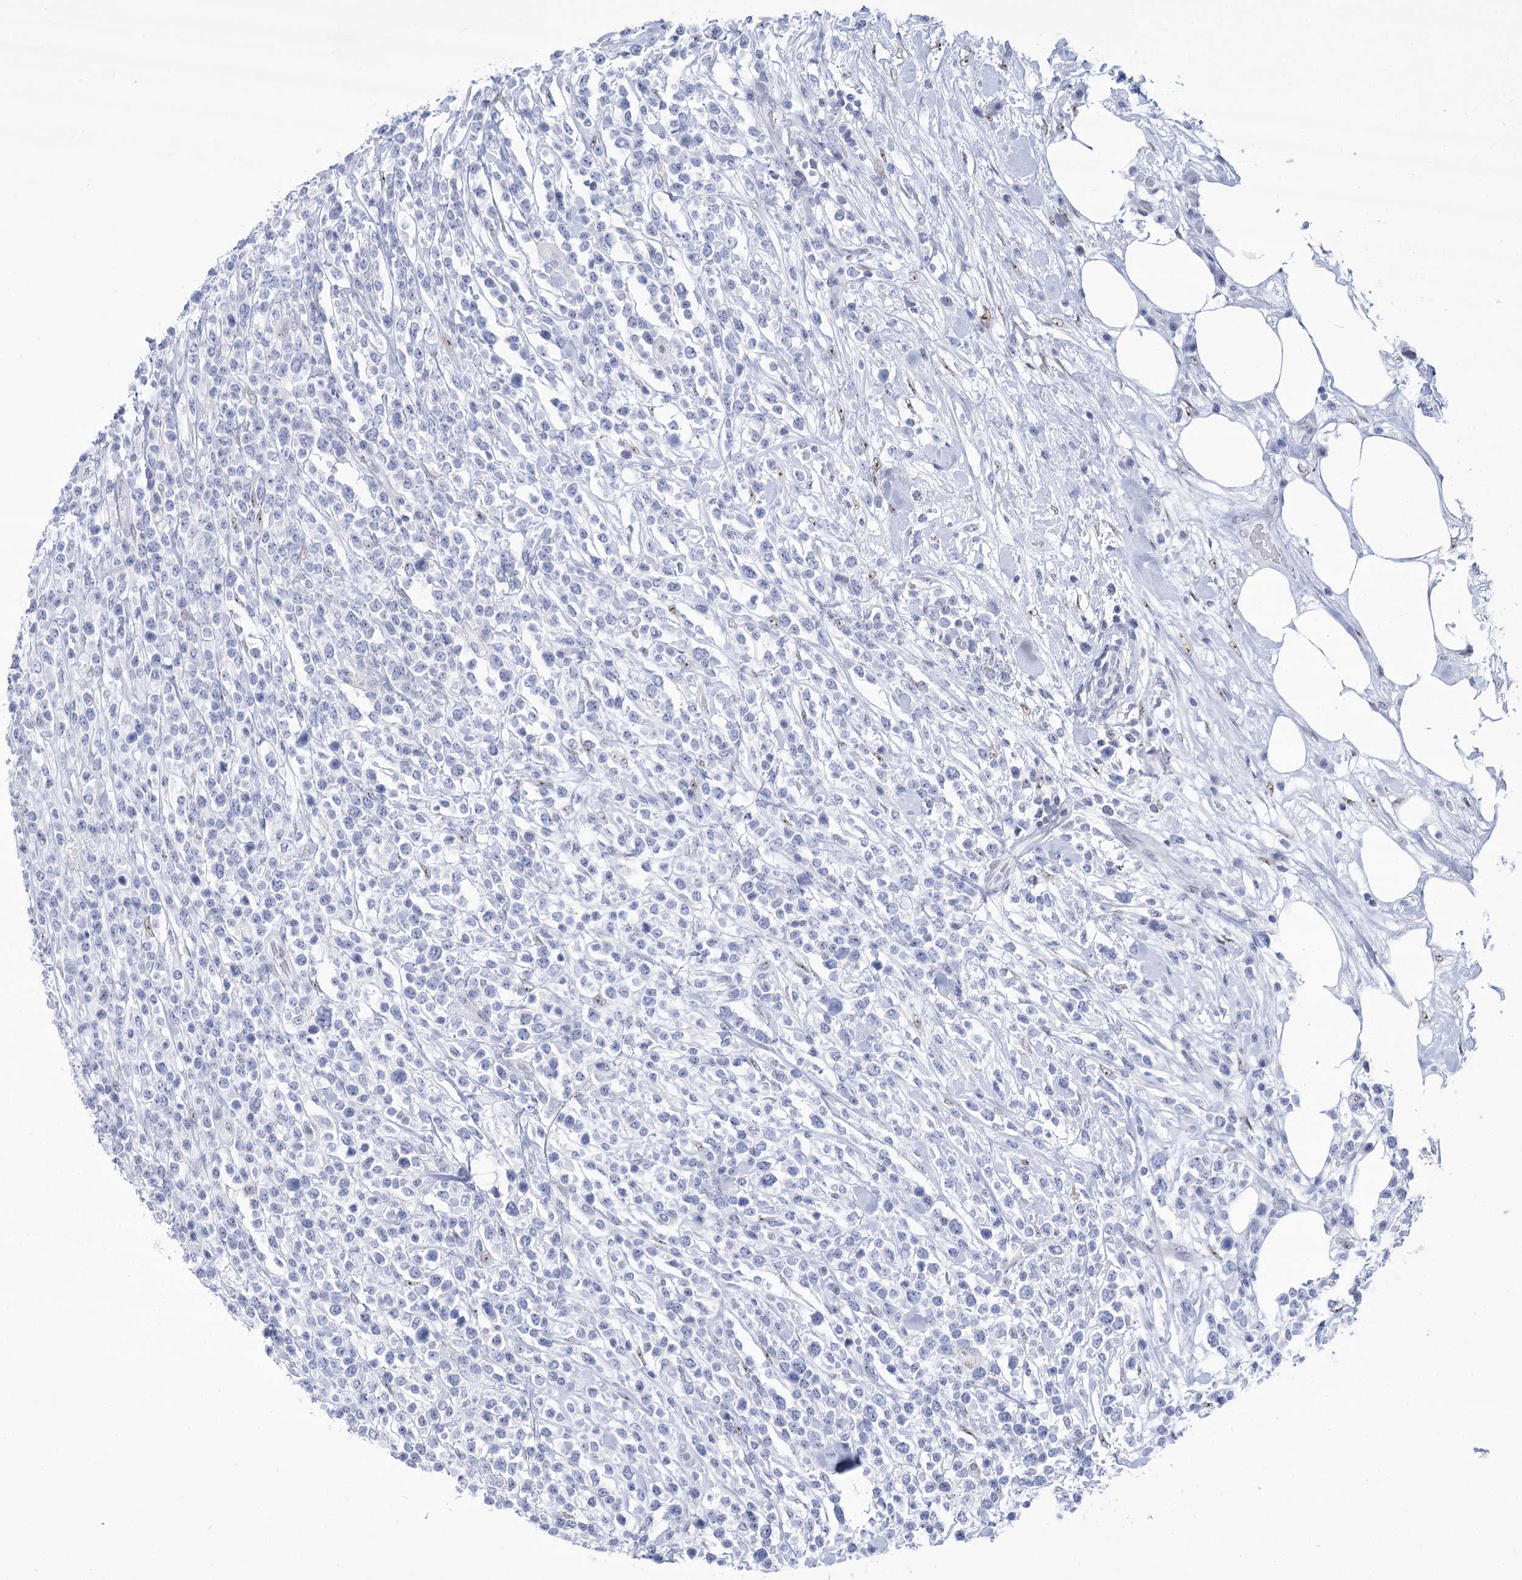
{"staining": {"intensity": "negative", "quantity": "none", "location": "none"}, "tissue": "lymphoma", "cell_type": "Tumor cells", "image_type": "cancer", "snomed": [{"axis": "morphology", "description": "Malignant lymphoma, non-Hodgkin's type, High grade"}, {"axis": "topography", "description": "Colon"}], "caption": "Immunohistochemistry image of neoplastic tissue: human malignant lymphoma, non-Hodgkin's type (high-grade) stained with DAB reveals no significant protein staining in tumor cells. (DAB IHC with hematoxylin counter stain).", "gene": "HORMAD1", "patient": {"sex": "female", "age": 53}}